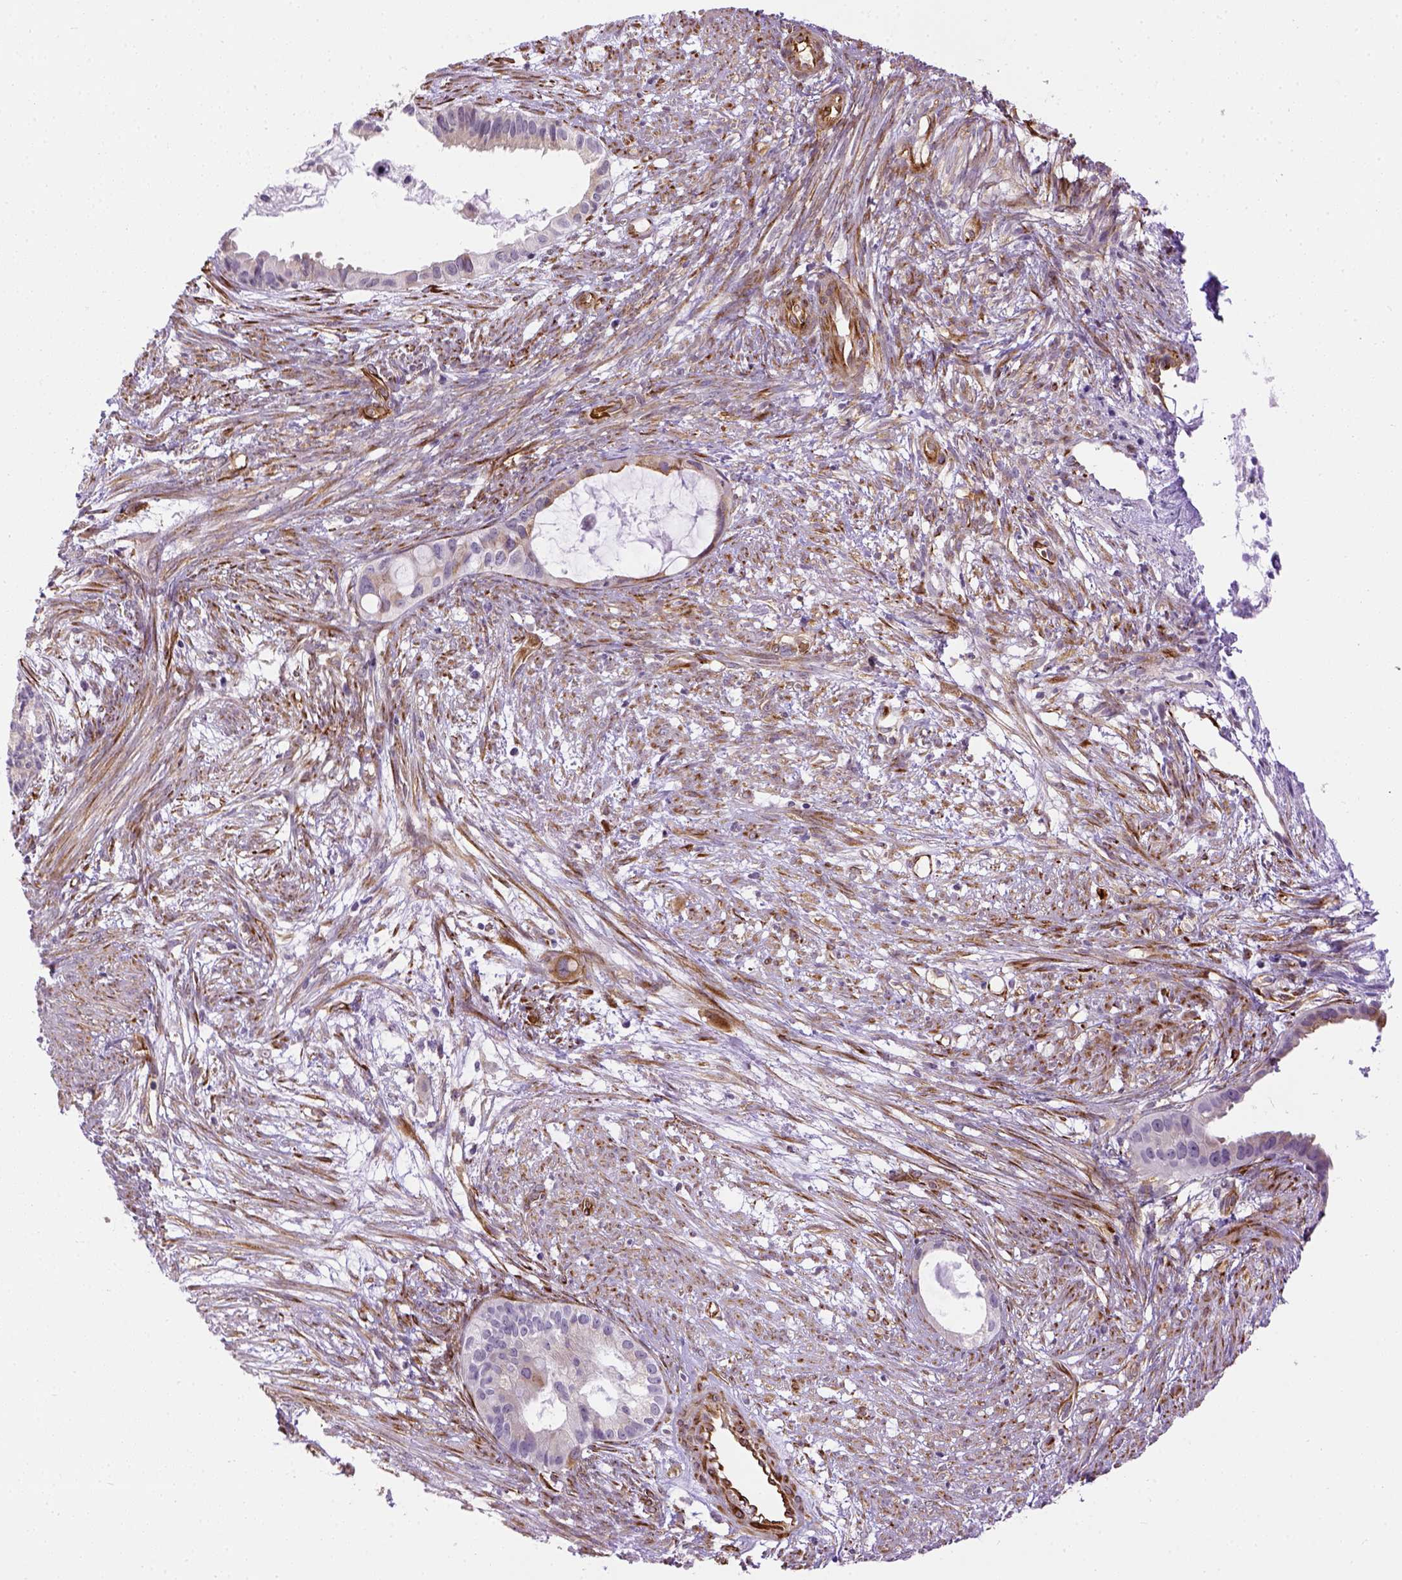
{"staining": {"intensity": "moderate", "quantity": "<25%", "location": "cytoplasmic/membranous"}, "tissue": "endometrial cancer", "cell_type": "Tumor cells", "image_type": "cancer", "snomed": [{"axis": "morphology", "description": "Adenocarcinoma, NOS"}, {"axis": "topography", "description": "Endometrium"}], "caption": "Adenocarcinoma (endometrial) stained with a protein marker displays moderate staining in tumor cells.", "gene": "KAZN", "patient": {"sex": "female", "age": 86}}